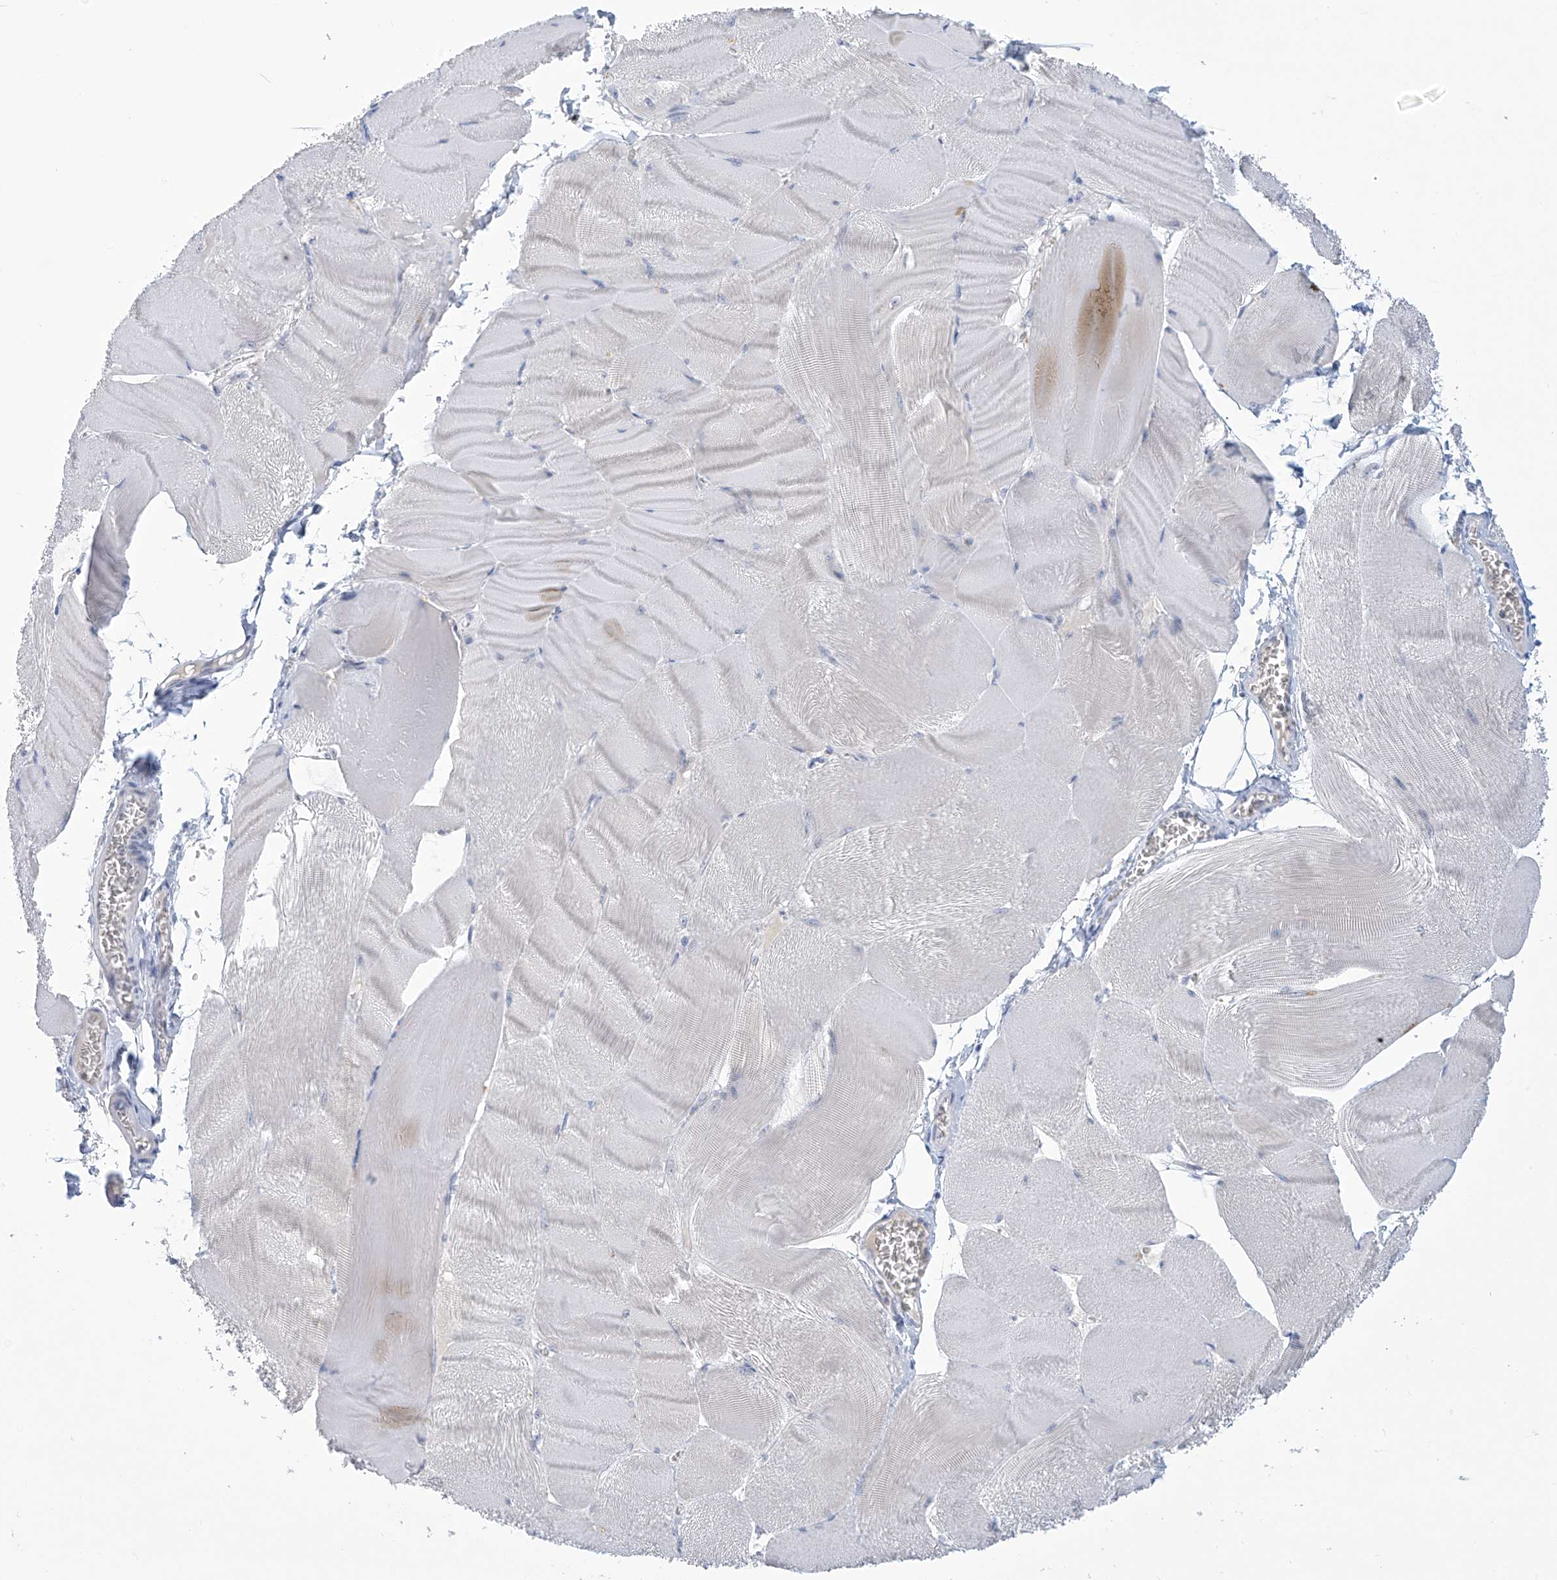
{"staining": {"intensity": "negative", "quantity": "none", "location": "none"}, "tissue": "skeletal muscle", "cell_type": "Myocytes", "image_type": "normal", "snomed": [{"axis": "morphology", "description": "Normal tissue, NOS"}, {"axis": "morphology", "description": "Basal cell carcinoma"}, {"axis": "topography", "description": "Skeletal muscle"}], "caption": "Photomicrograph shows no significant protein staining in myocytes of benign skeletal muscle. The staining was performed using DAB (3,3'-diaminobenzidine) to visualize the protein expression in brown, while the nuclei were stained in blue with hematoxylin (Magnification: 20x).", "gene": "IBA57", "patient": {"sex": "female", "age": 64}}